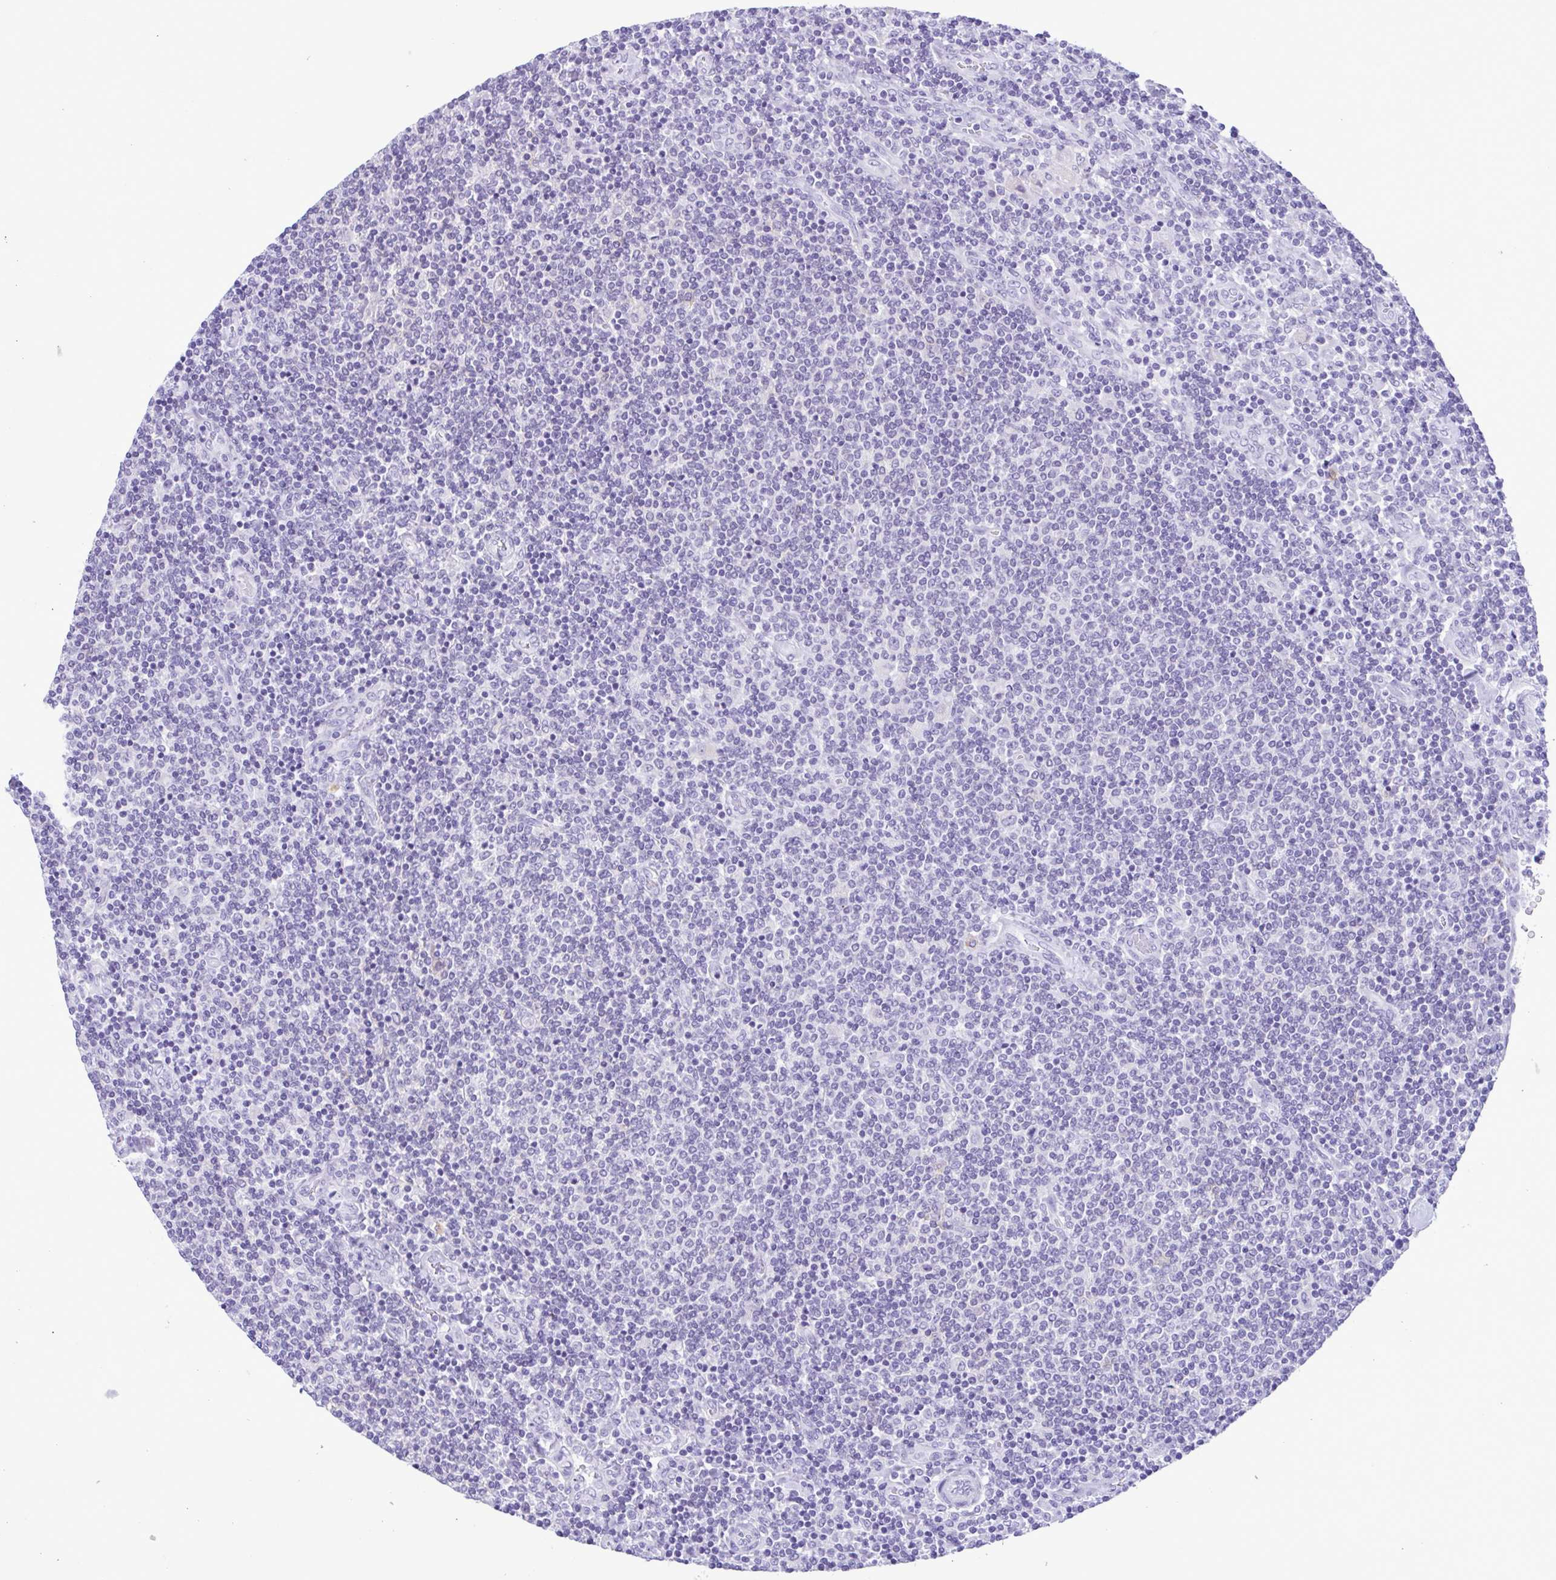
{"staining": {"intensity": "negative", "quantity": "none", "location": "none"}, "tissue": "lymphoma", "cell_type": "Tumor cells", "image_type": "cancer", "snomed": [{"axis": "morphology", "description": "Malignant lymphoma, non-Hodgkin's type, Low grade"}, {"axis": "topography", "description": "Lymph node"}], "caption": "Micrograph shows no protein positivity in tumor cells of lymphoma tissue.", "gene": "SPATA16", "patient": {"sex": "male", "age": 52}}